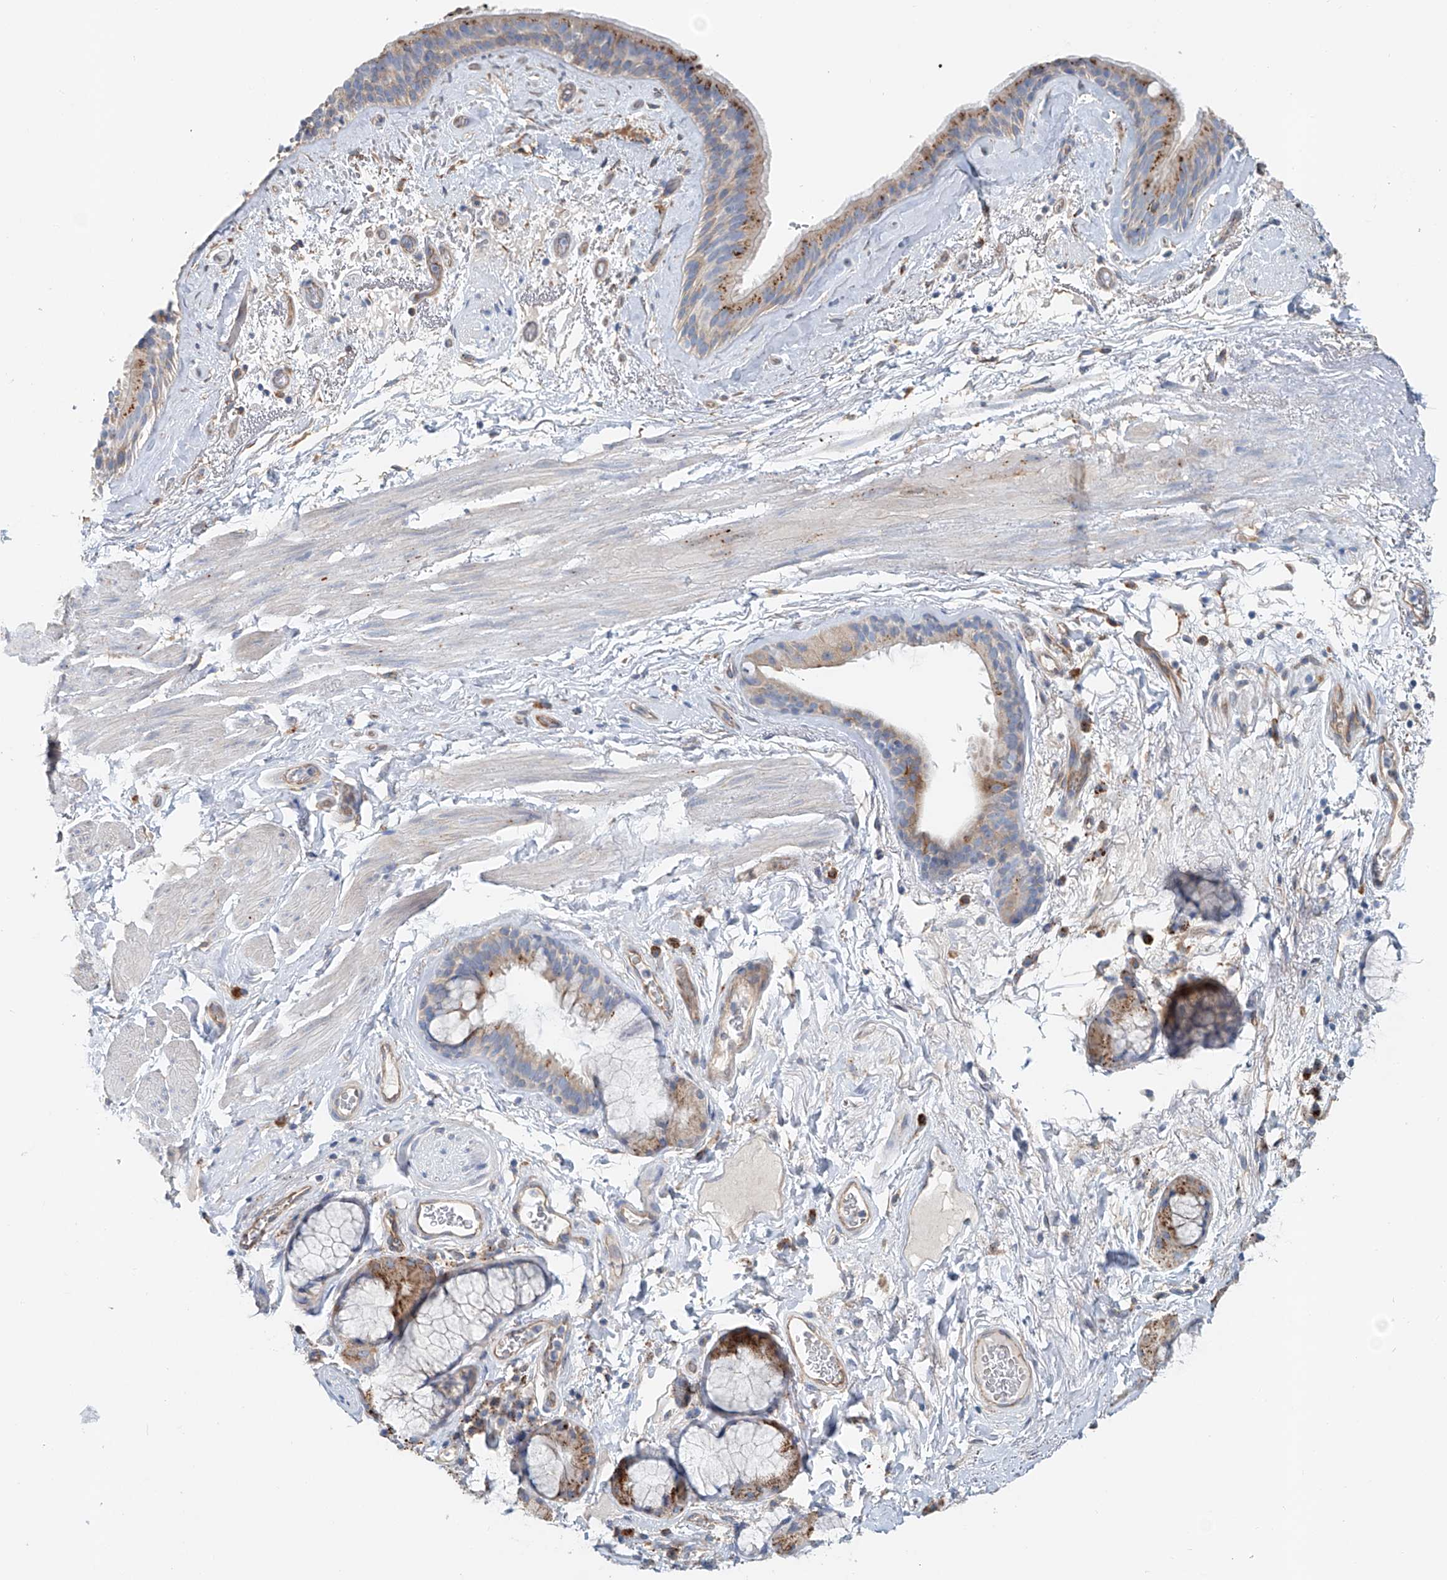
{"staining": {"intensity": "moderate", "quantity": "25%-75%", "location": "cytoplasmic/membranous"}, "tissue": "bronchus", "cell_type": "Respiratory epithelial cells", "image_type": "normal", "snomed": [{"axis": "morphology", "description": "Normal tissue, NOS"}, {"axis": "topography", "description": "Cartilage tissue"}], "caption": "IHC staining of unremarkable bronchus, which demonstrates medium levels of moderate cytoplasmic/membranous staining in about 25%-75% of respiratory epithelial cells indicating moderate cytoplasmic/membranous protein positivity. The staining was performed using DAB (brown) for protein detection and nuclei were counterstained in hematoxylin (blue).", "gene": "TRIM47", "patient": {"sex": "female", "age": 63}}